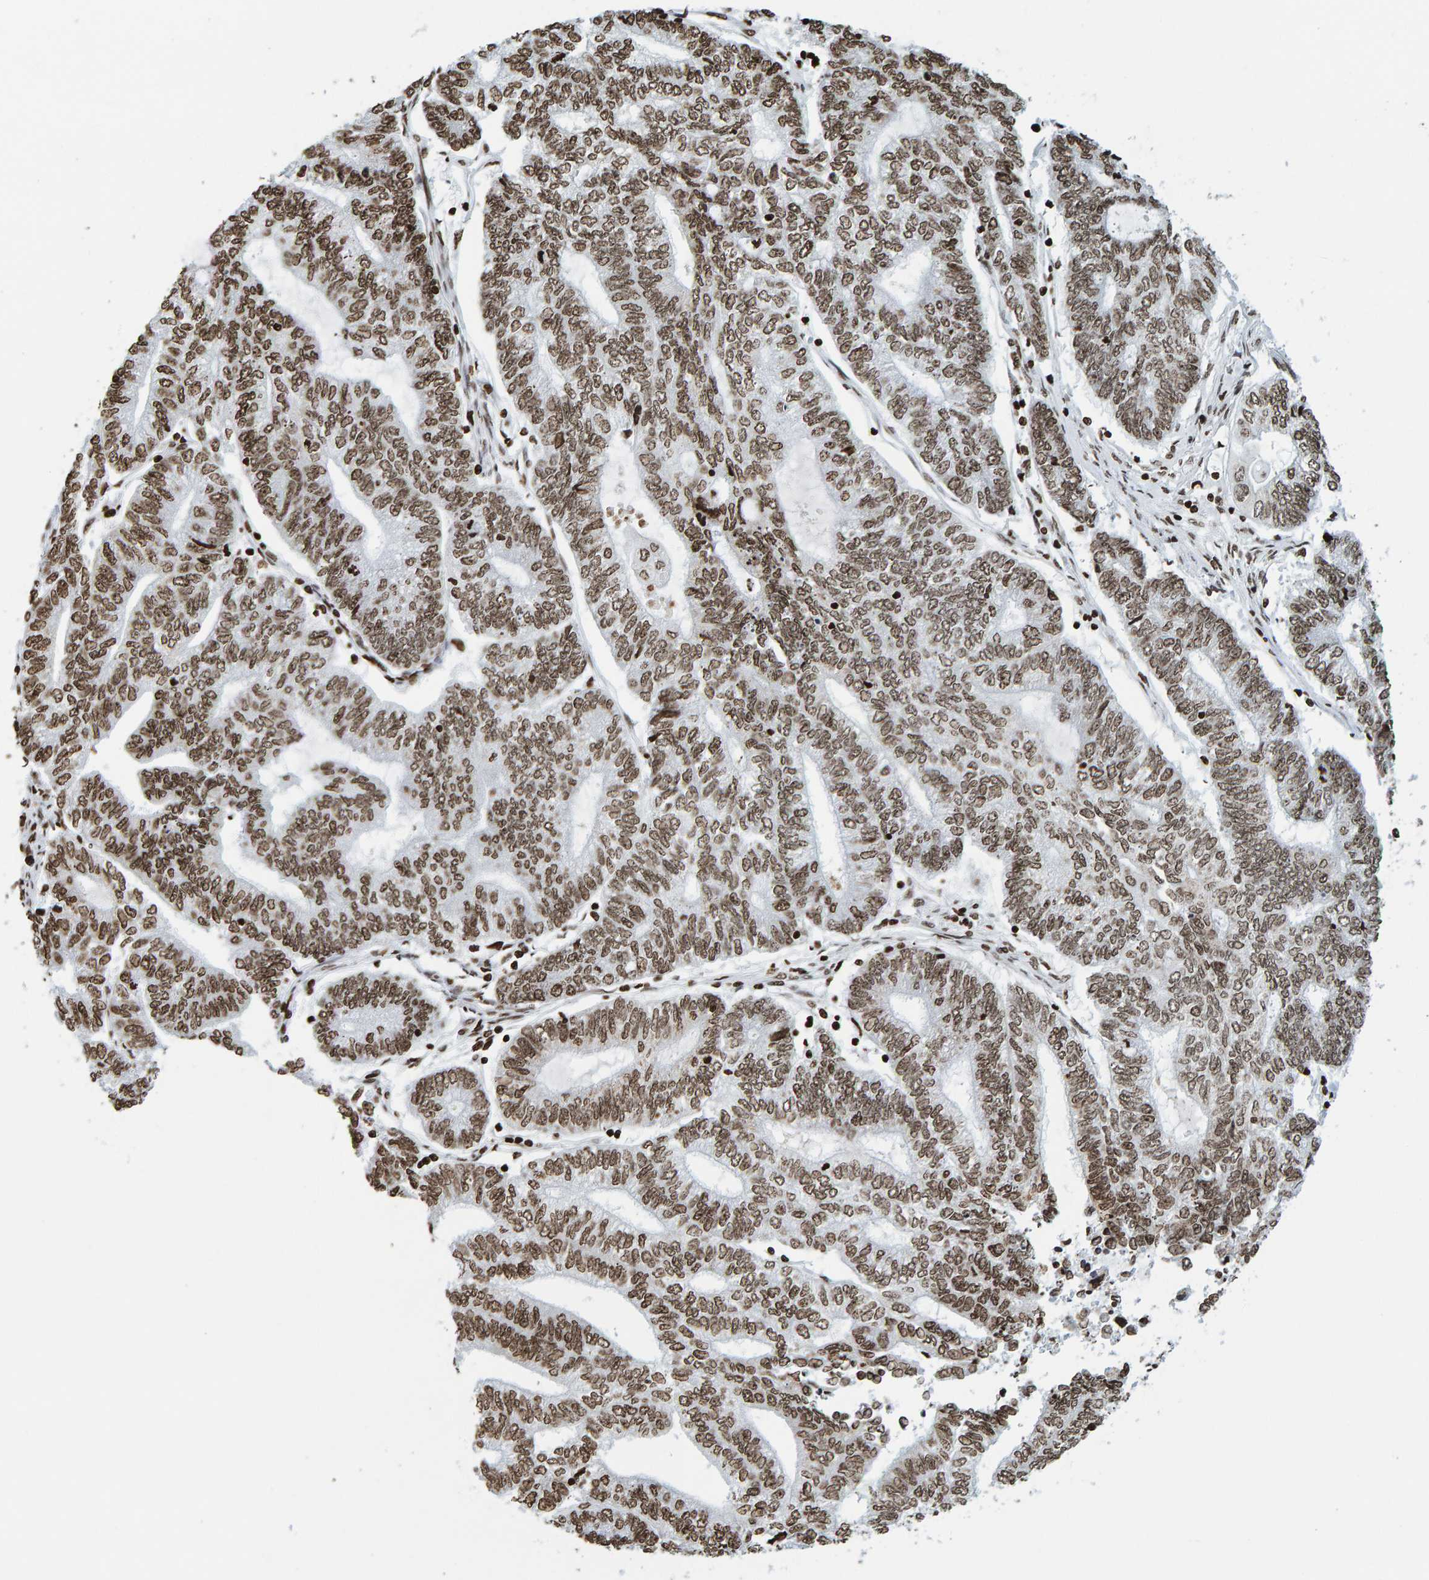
{"staining": {"intensity": "strong", "quantity": ">75%", "location": "nuclear"}, "tissue": "endometrial cancer", "cell_type": "Tumor cells", "image_type": "cancer", "snomed": [{"axis": "morphology", "description": "Adenocarcinoma, NOS"}, {"axis": "topography", "description": "Uterus"}, {"axis": "topography", "description": "Endometrium"}], "caption": "DAB immunohistochemical staining of human endometrial adenocarcinoma demonstrates strong nuclear protein expression in about >75% of tumor cells. The protein is stained brown, and the nuclei are stained in blue (DAB IHC with brightfield microscopy, high magnification).", "gene": "BRF2", "patient": {"sex": "female", "age": 70}}